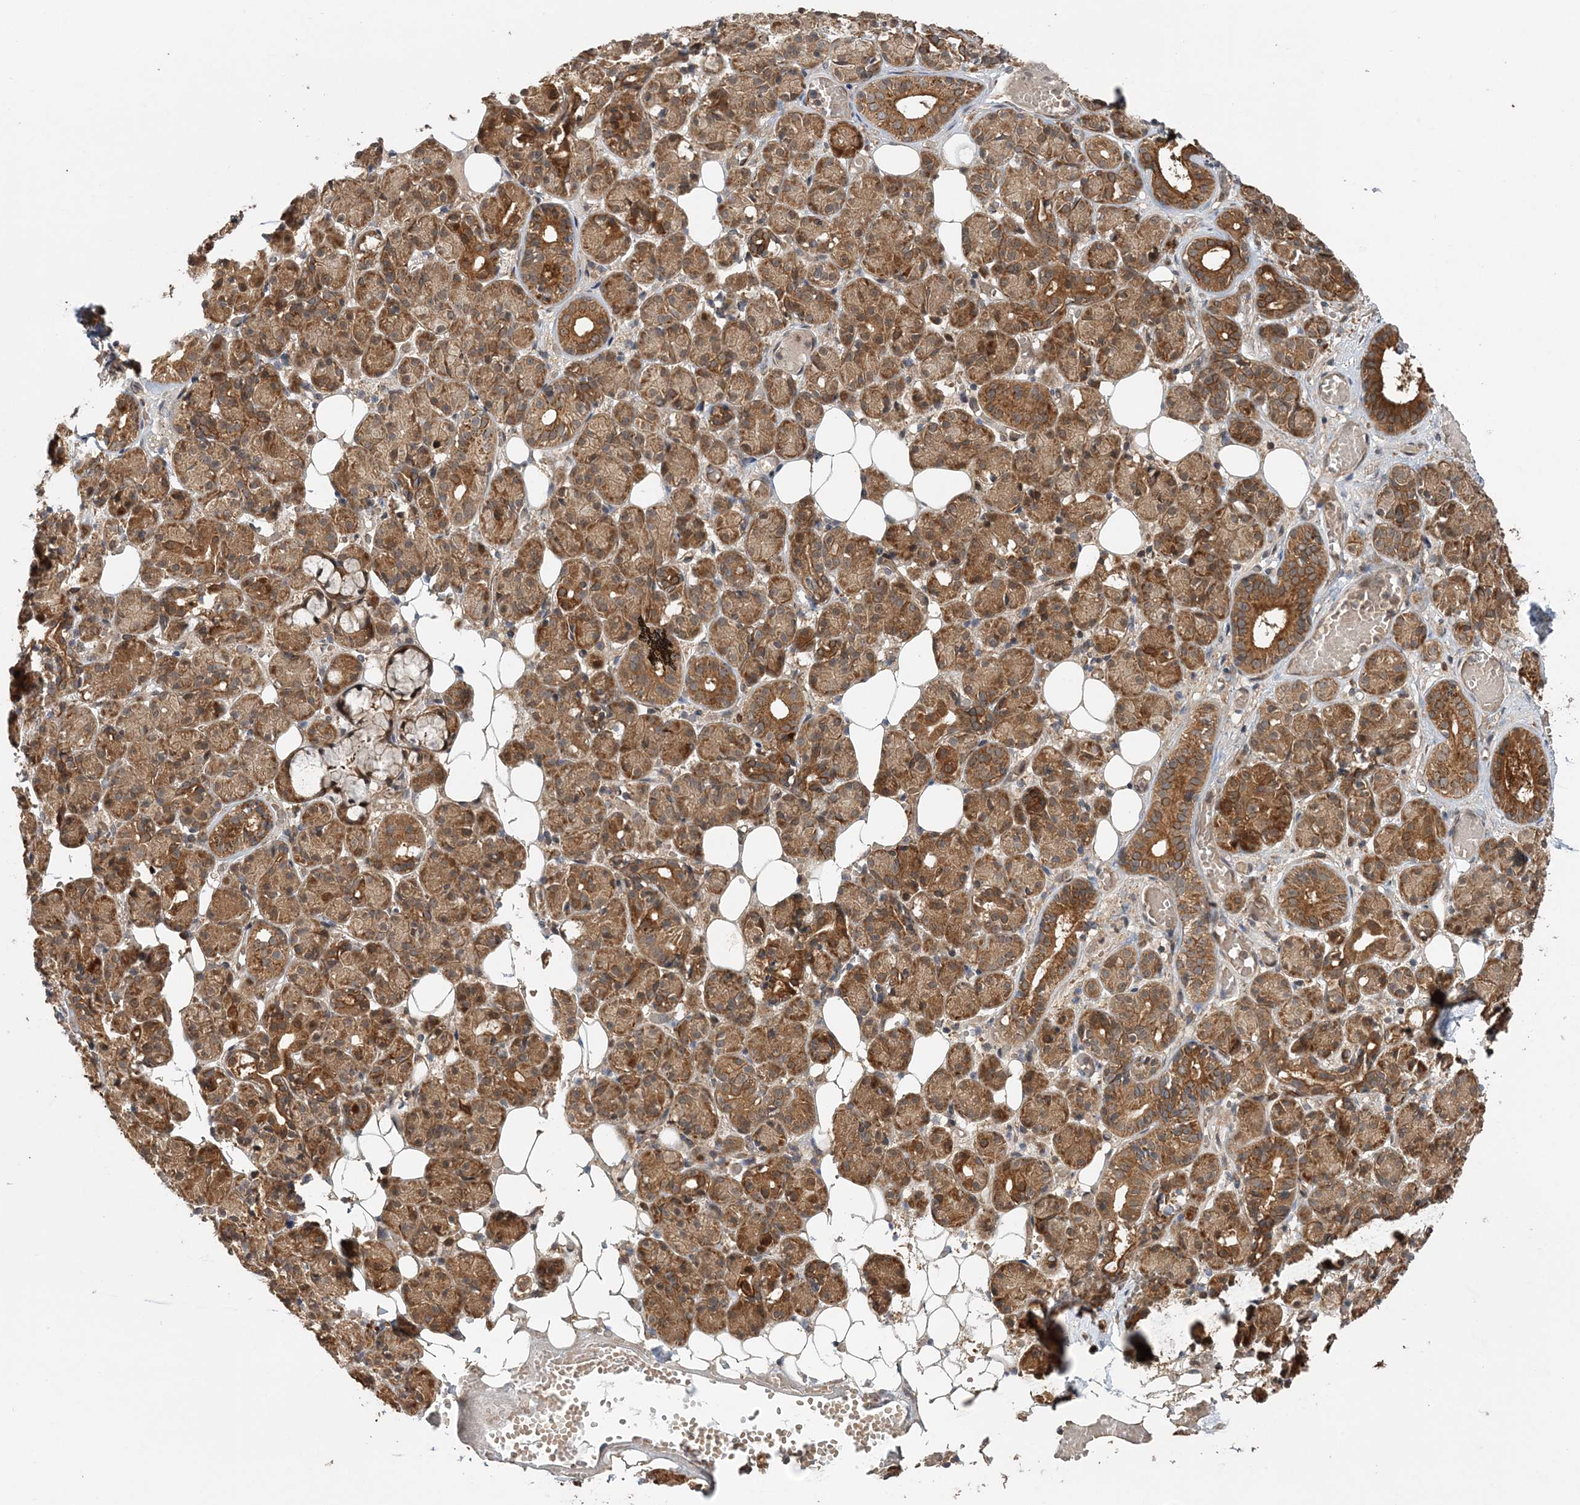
{"staining": {"intensity": "moderate", "quantity": ">75%", "location": "cytoplasmic/membranous,nuclear"}, "tissue": "salivary gland", "cell_type": "Glandular cells", "image_type": "normal", "snomed": [{"axis": "morphology", "description": "Normal tissue, NOS"}, {"axis": "topography", "description": "Salivary gland"}], "caption": "About >75% of glandular cells in benign human salivary gland show moderate cytoplasmic/membranous,nuclear protein expression as visualized by brown immunohistochemical staining.", "gene": "UBTD2", "patient": {"sex": "male", "age": 63}}